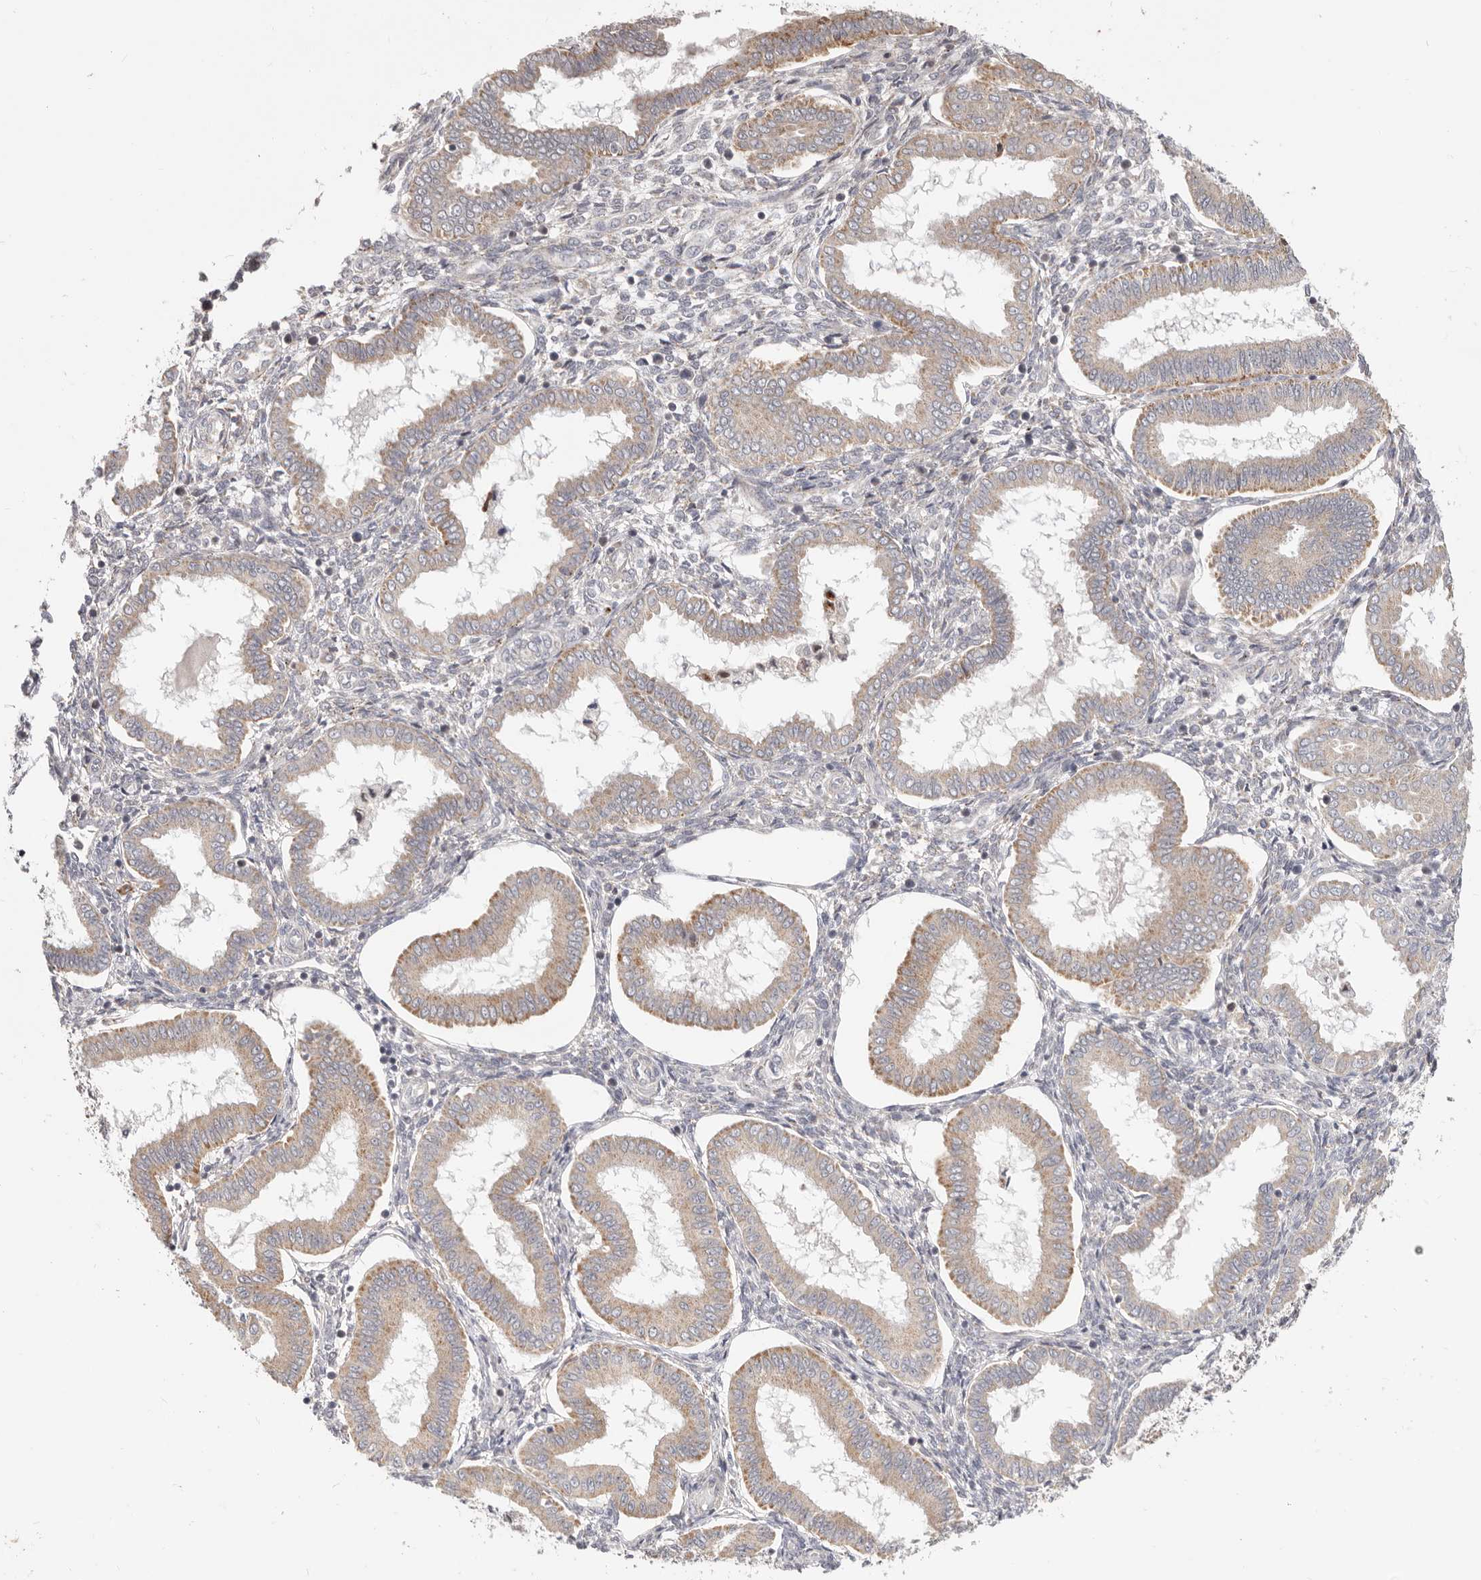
{"staining": {"intensity": "weak", "quantity": "<25%", "location": "cytoplasmic/membranous"}, "tissue": "endometrium", "cell_type": "Cells in endometrial stroma", "image_type": "normal", "snomed": [{"axis": "morphology", "description": "Normal tissue, NOS"}, {"axis": "topography", "description": "Endometrium"}], "caption": "The micrograph displays no significant expression in cells in endometrial stroma of endometrium.", "gene": "TOR3A", "patient": {"sex": "female", "age": 24}}